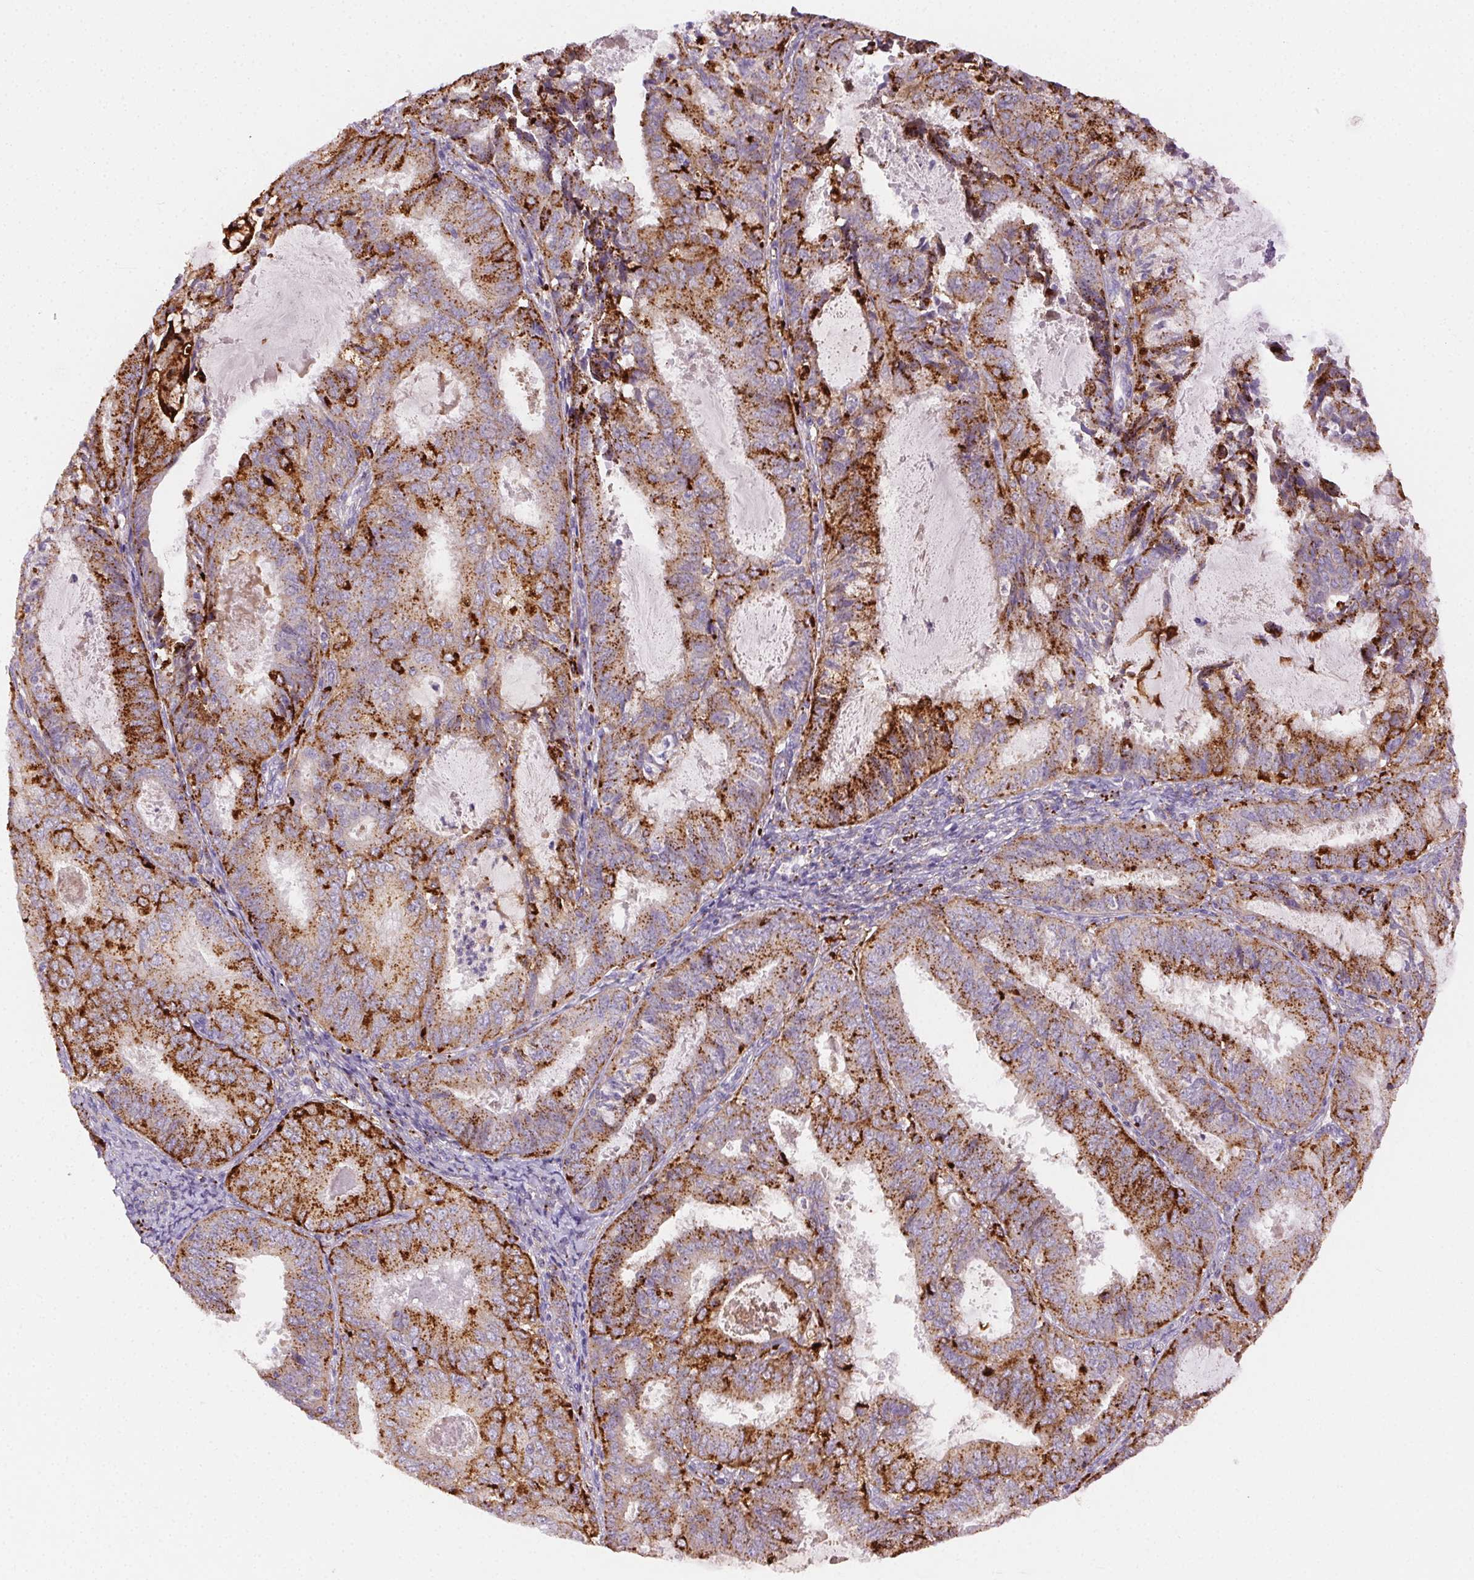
{"staining": {"intensity": "strong", "quantity": "25%-75%", "location": "cytoplasmic/membranous"}, "tissue": "endometrial cancer", "cell_type": "Tumor cells", "image_type": "cancer", "snomed": [{"axis": "morphology", "description": "Adenocarcinoma, NOS"}, {"axis": "topography", "description": "Endometrium"}], "caption": "Immunohistochemistry of human endometrial cancer (adenocarcinoma) displays high levels of strong cytoplasmic/membranous expression in approximately 25%-75% of tumor cells. (DAB (3,3'-diaminobenzidine) IHC, brown staining for protein, blue staining for nuclei).", "gene": "SCPEP1", "patient": {"sex": "female", "age": 57}}